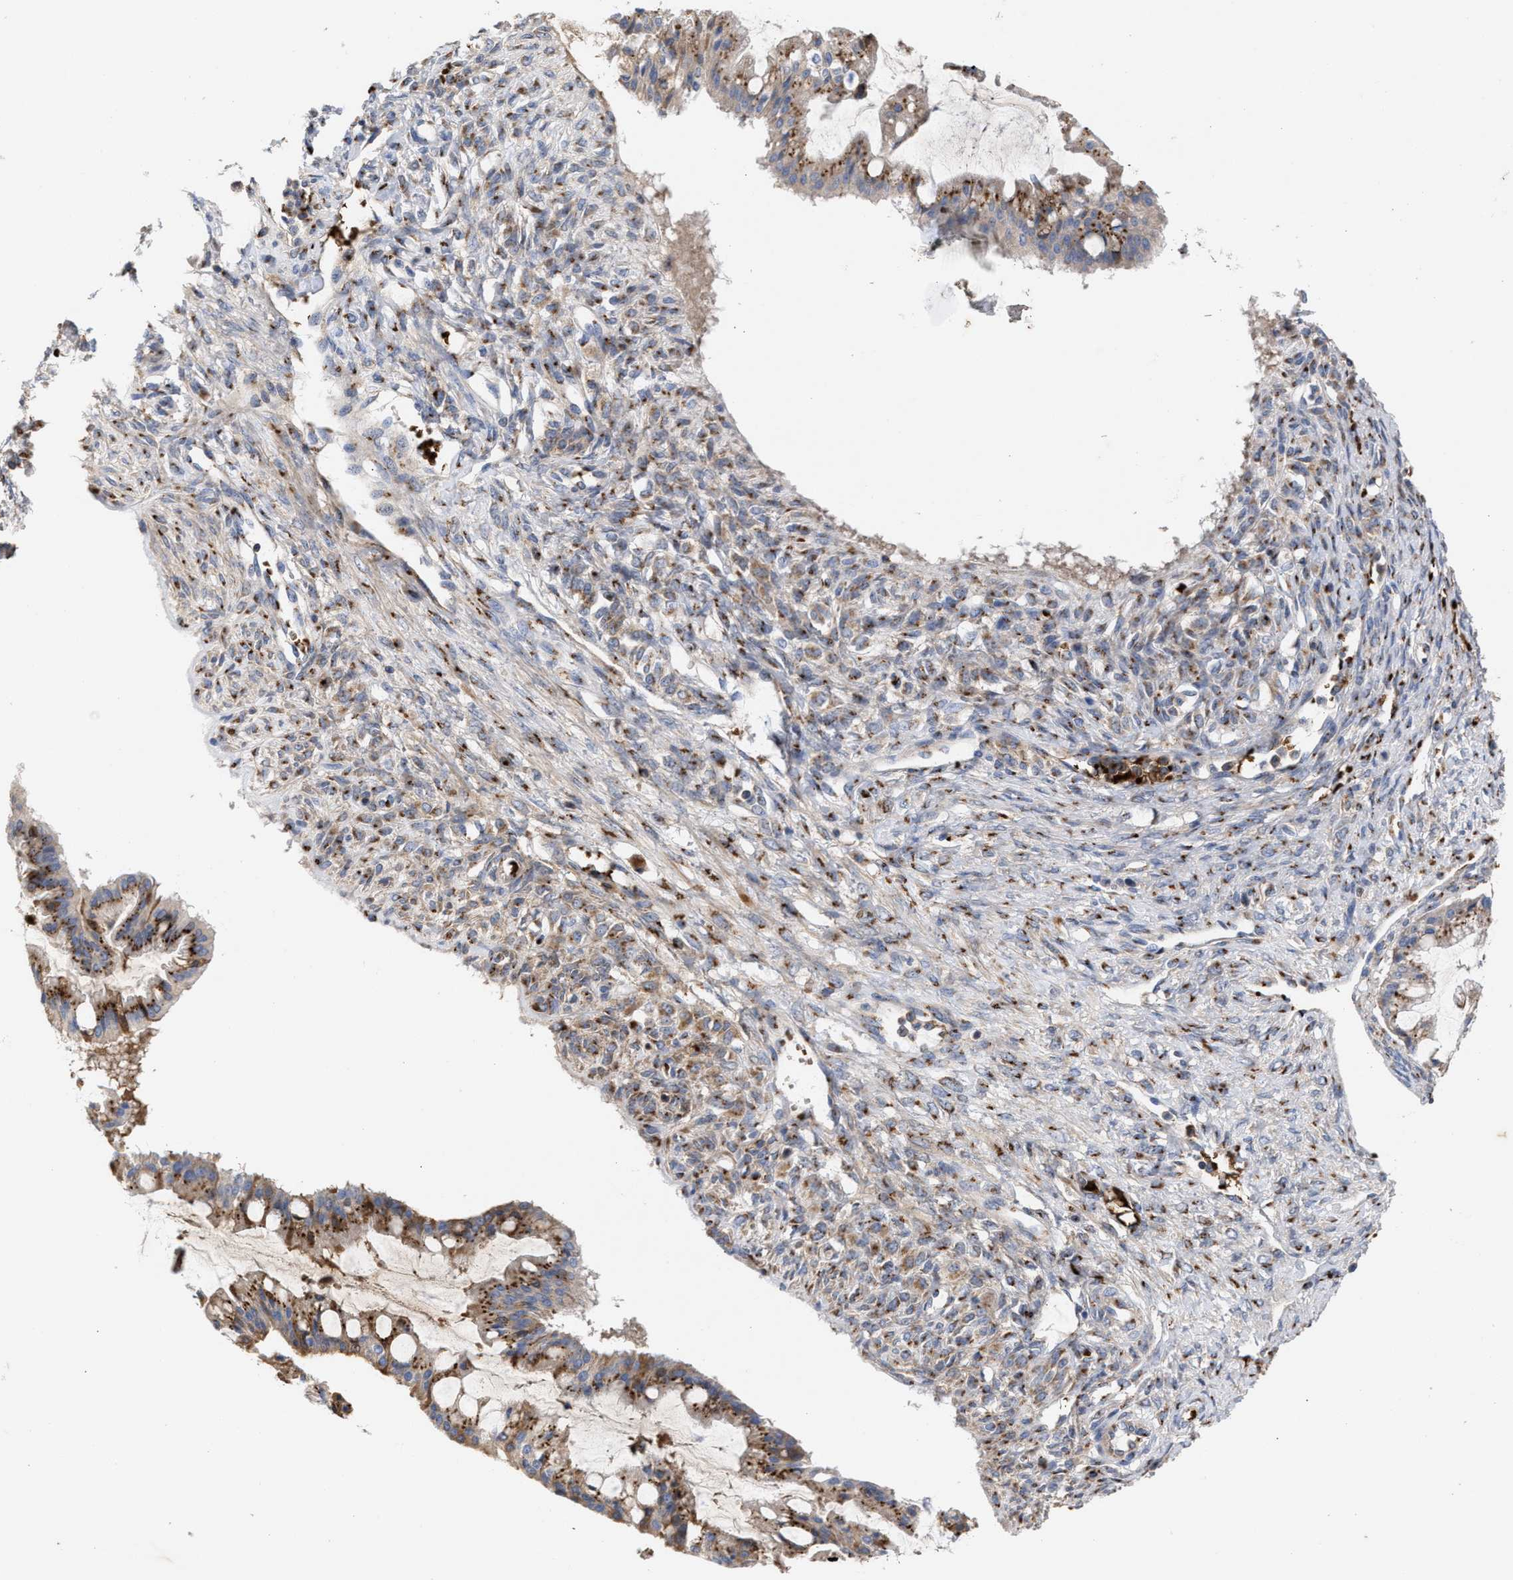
{"staining": {"intensity": "strong", "quantity": ">75%", "location": "cytoplasmic/membranous"}, "tissue": "ovarian cancer", "cell_type": "Tumor cells", "image_type": "cancer", "snomed": [{"axis": "morphology", "description": "Cystadenocarcinoma, mucinous, NOS"}, {"axis": "topography", "description": "Ovary"}], "caption": "This micrograph shows IHC staining of ovarian cancer (mucinous cystadenocarcinoma), with high strong cytoplasmic/membranous expression in about >75% of tumor cells.", "gene": "CCL2", "patient": {"sex": "female", "age": 73}}